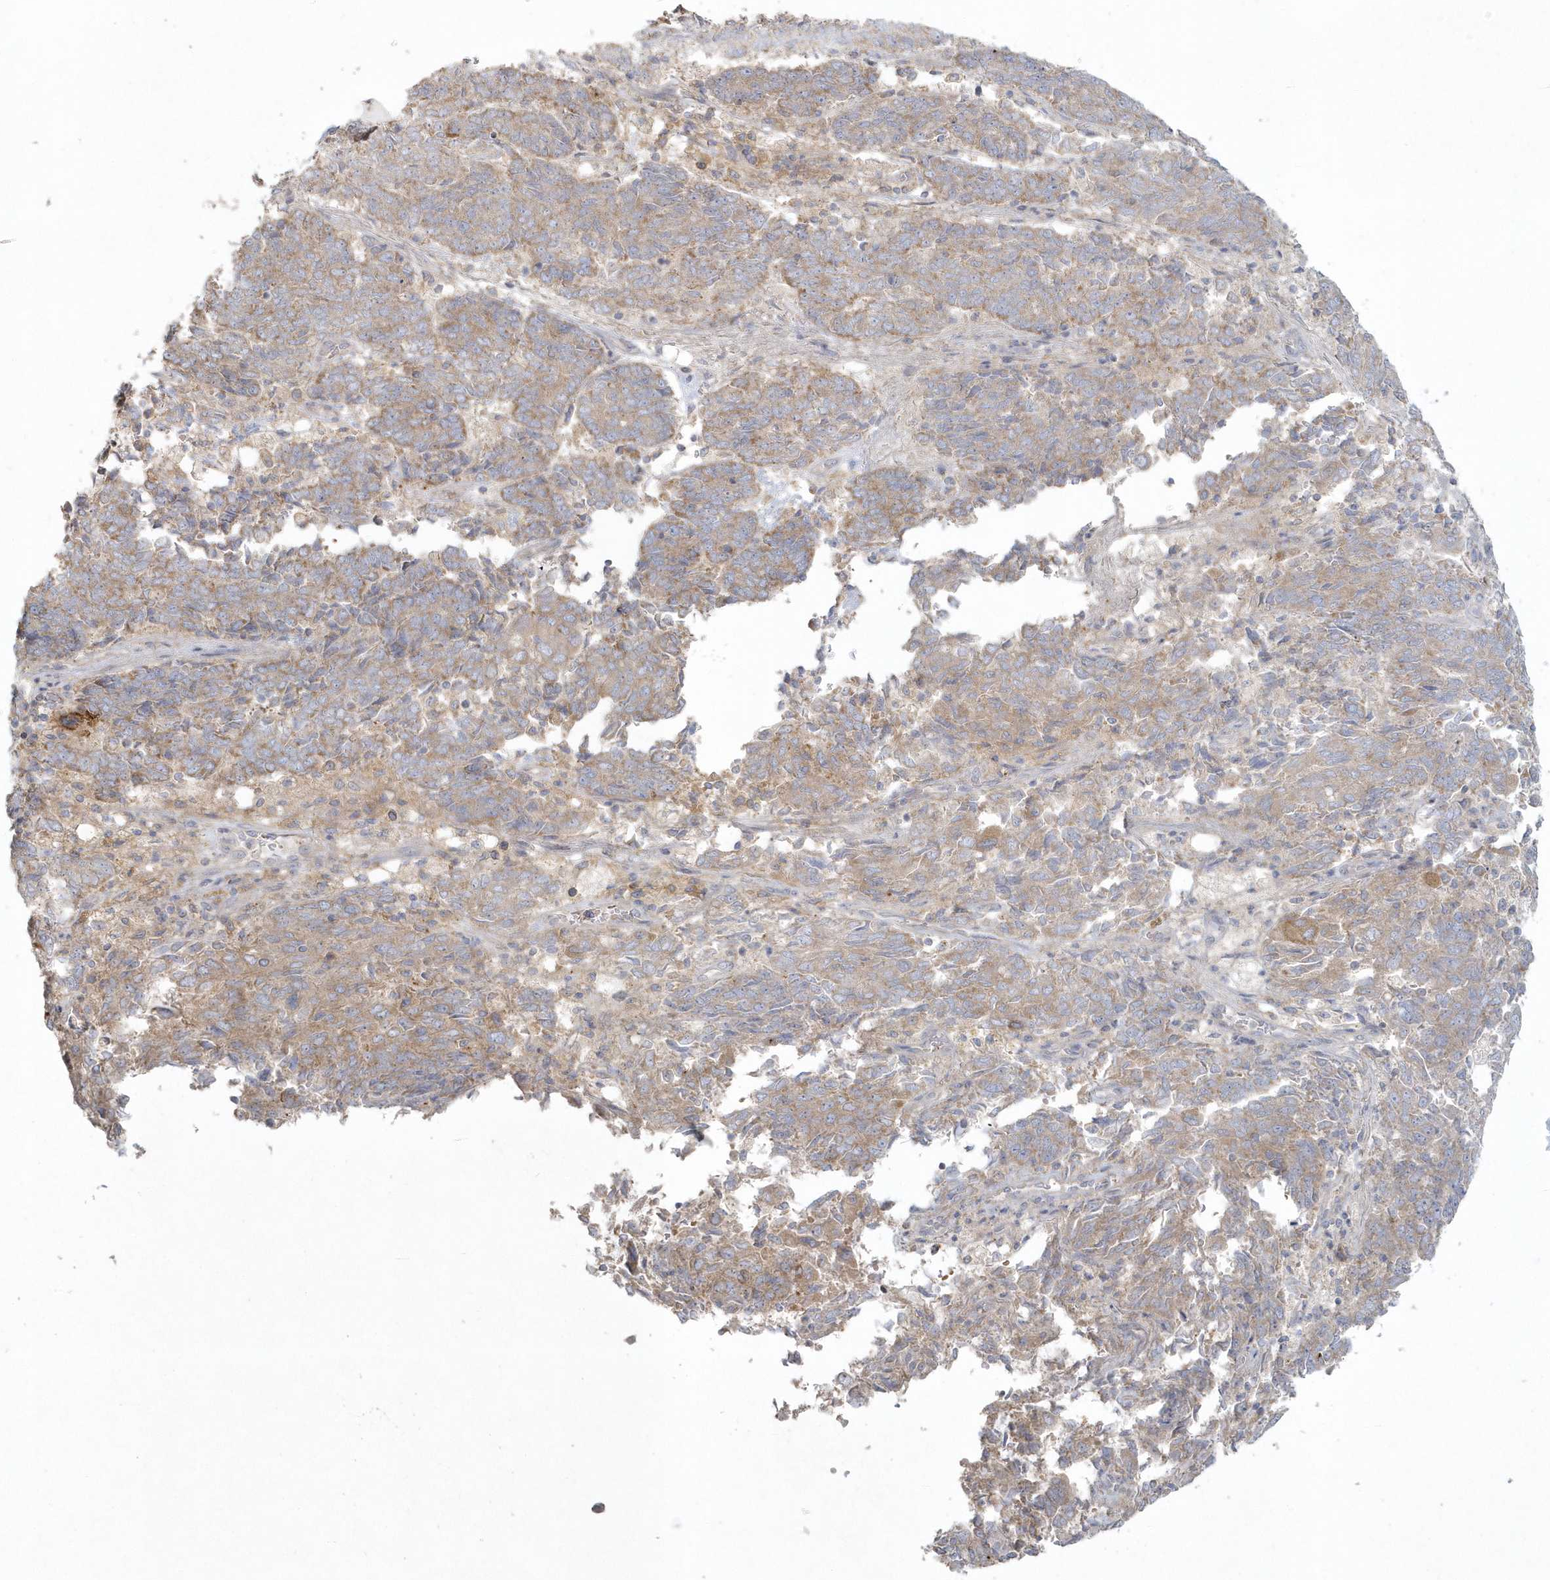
{"staining": {"intensity": "weak", "quantity": ">75%", "location": "cytoplasmic/membranous"}, "tissue": "endometrial cancer", "cell_type": "Tumor cells", "image_type": "cancer", "snomed": [{"axis": "morphology", "description": "Adenocarcinoma, NOS"}, {"axis": "topography", "description": "Endometrium"}], "caption": "Endometrial cancer stained for a protein displays weak cytoplasmic/membranous positivity in tumor cells.", "gene": "BLTP3A", "patient": {"sex": "female", "age": 80}}